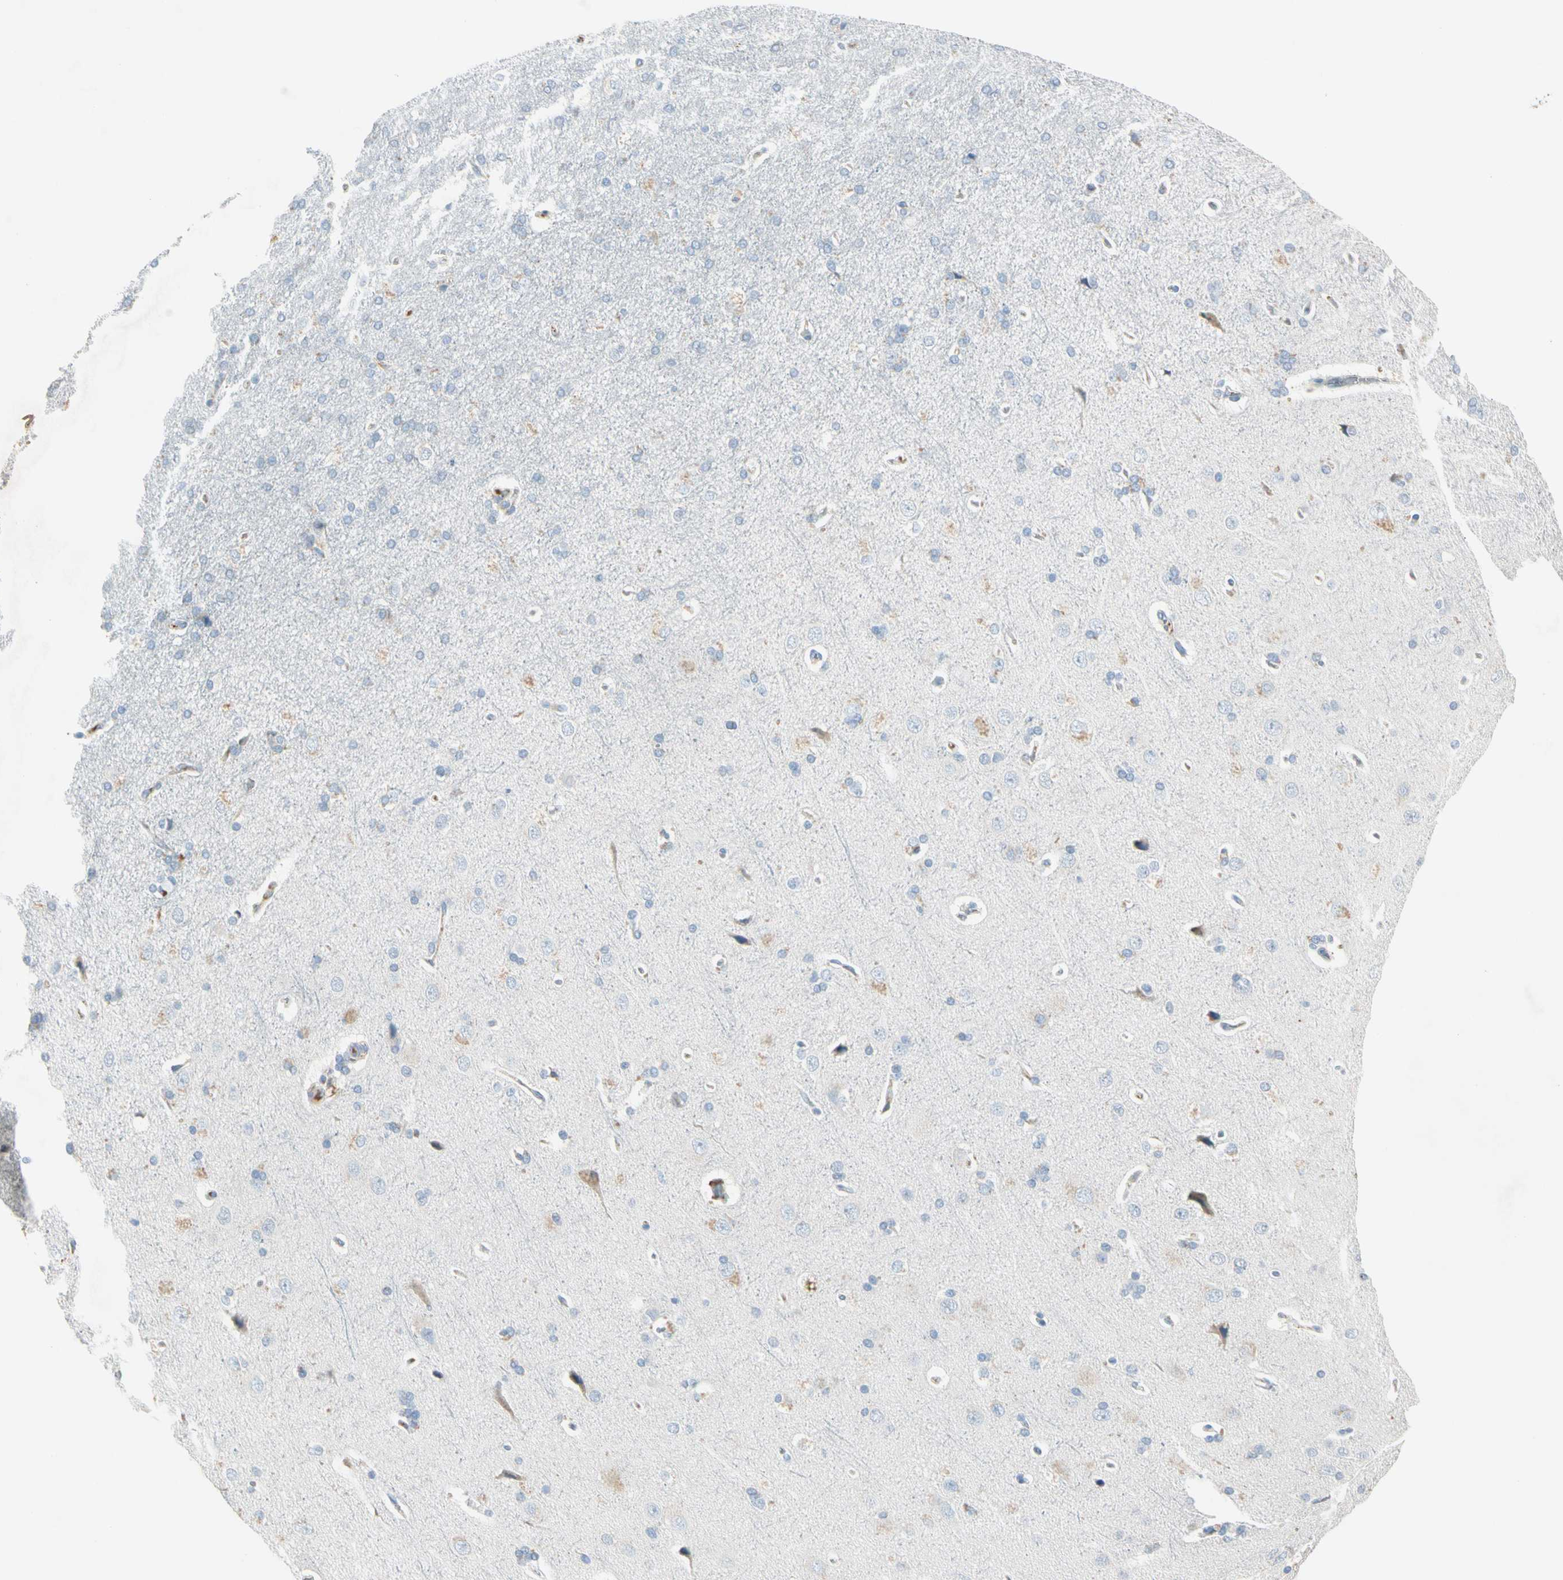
{"staining": {"intensity": "negative", "quantity": "none", "location": "none"}, "tissue": "cerebral cortex", "cell_type": "Endothelial cells", "image_type": "normal", "snomed": [{"axis": "morphology", "description": "Normal tissue, NOS"}, {"axis": "topography", "description": "Cerebral cortex"}], "caption": "Cerebral cortex stained for a protein using immunohistochemistry (IHC) reveals no positivity endothelial cells.", "gene": "SERPIND1", "patient": {"sex": "male", "age": 62}}